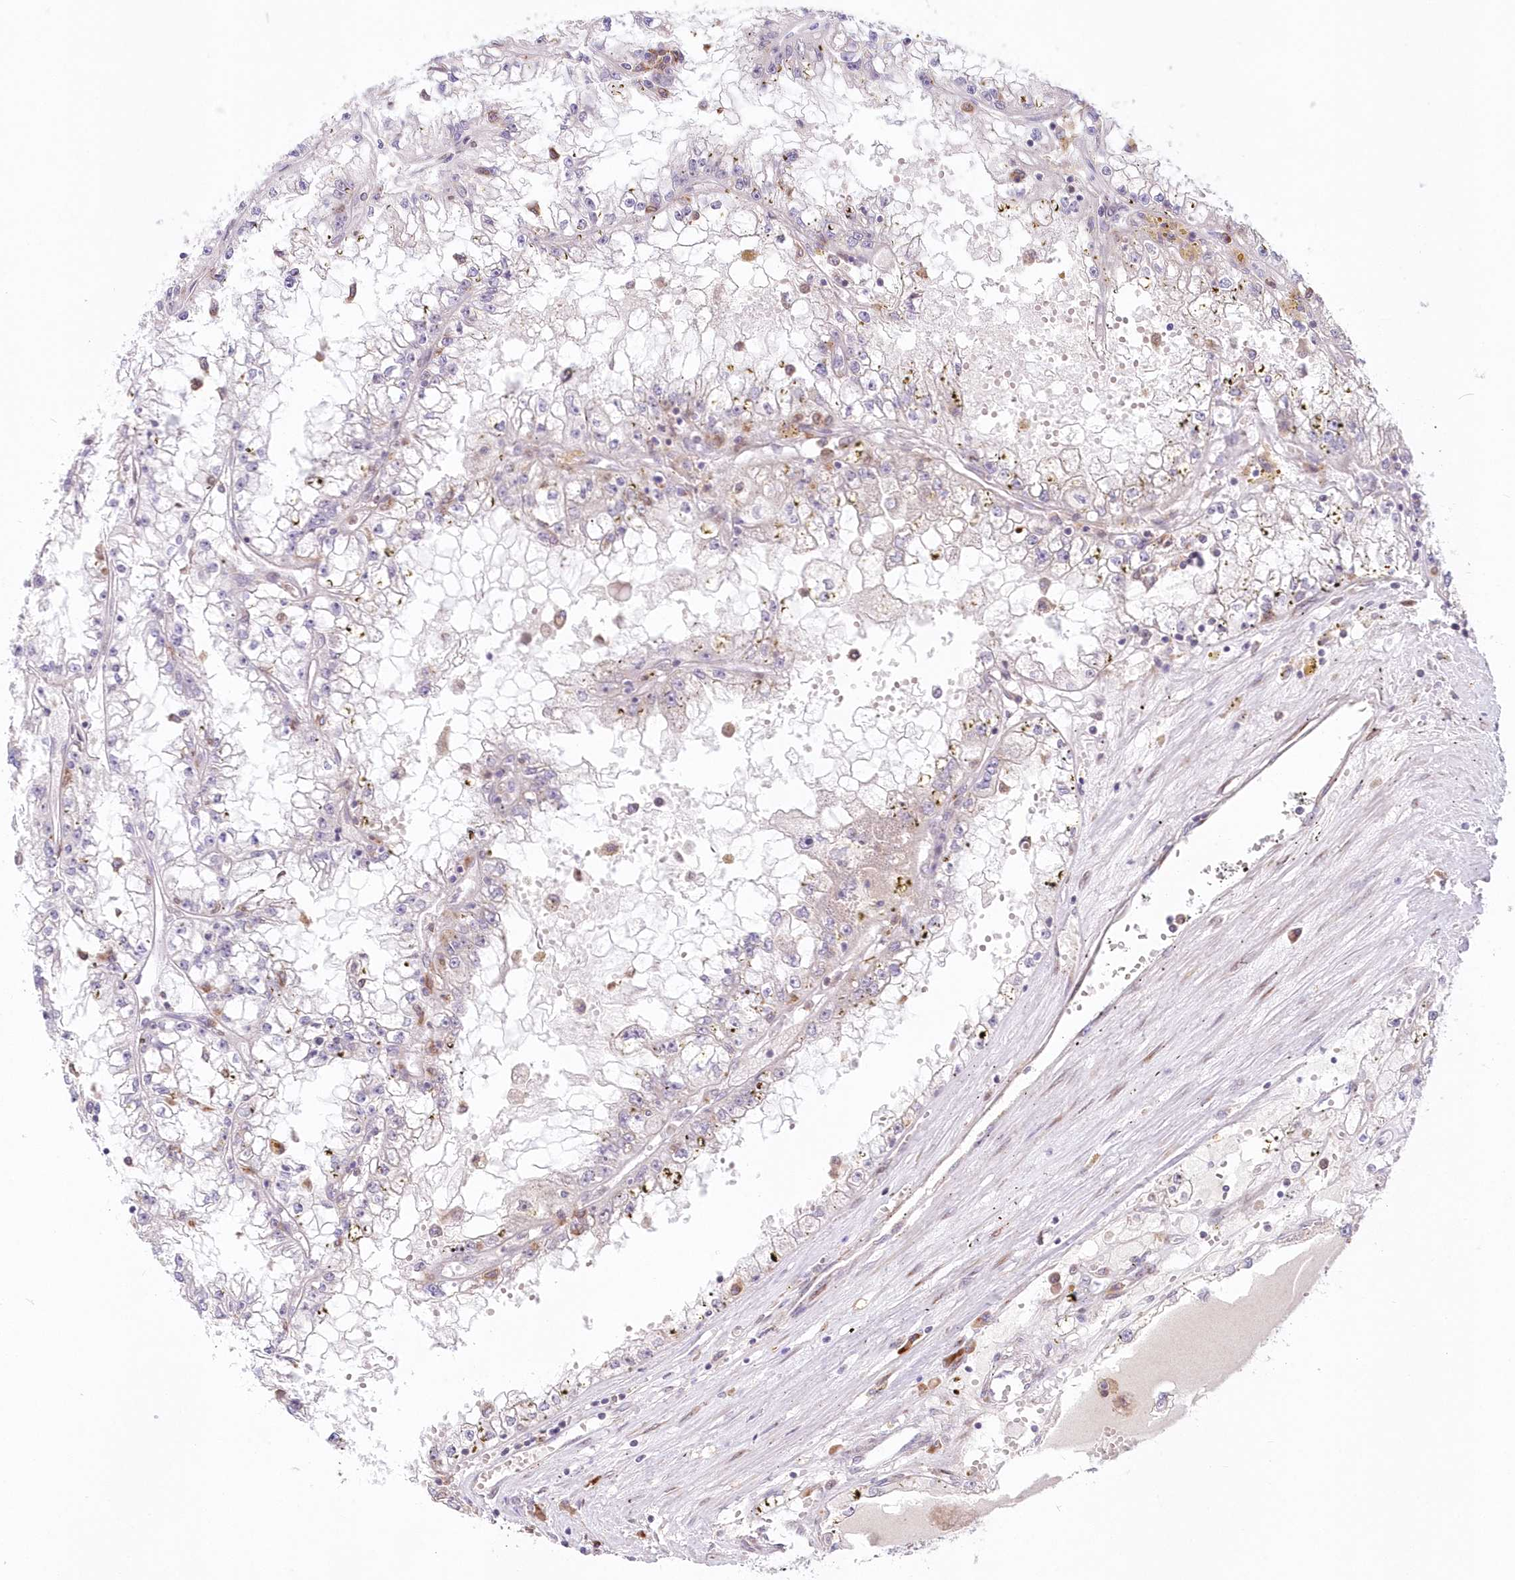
{"staining": {"intensity": "negative", "quantity": "none", "location": "none"}, "tissue": "renal cancer", "cell_type": "Tumor cells", "image_type": "cancer", "snomed": [{"axis": "morphology", "description": "Adenocarcinoma, NOS"}, {"axis": "topography", "description": "Kidney"}], "caption": "The image reveals no staining of tumor cells in renal cancer.", "gene": "LDB1", "patient": {"sex": "male", "age": 56}}